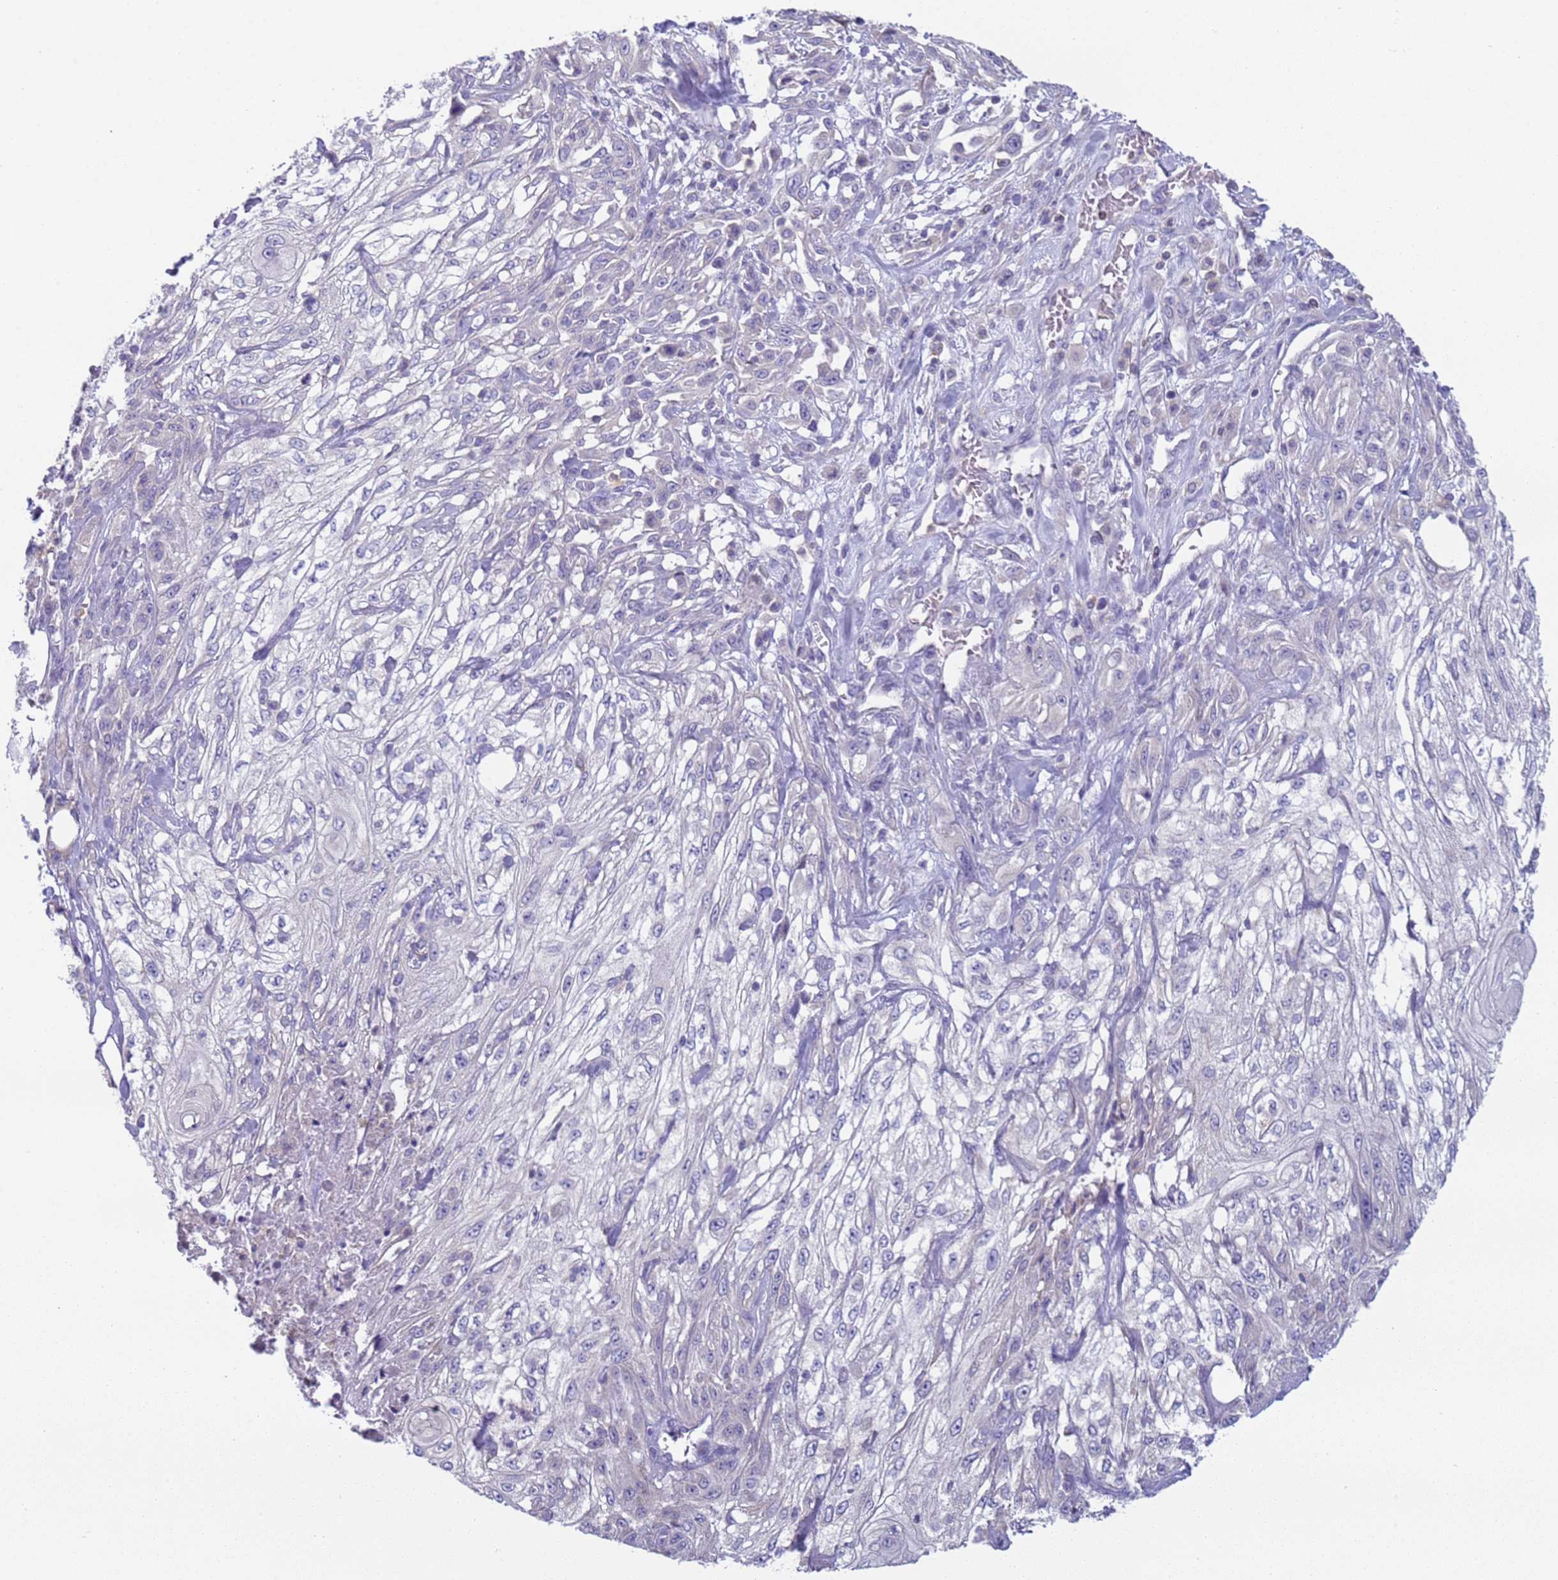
{"staining": {"intensity": "negative", "quantity": "none", "location": "none"}, "tissue": "skin cancer", "cell_type": "Tumor cells", "image_type": "cancer", "snomed": [{"axis": "morphology", "description": "Squamous cell carcinoma, NOS"}, {"axis": "morphology", "description": "Squamous cell carcinoma, metastatic, NOS"}, {"axis": "topography", "description": "Skin"}, {"axis": "topography", "description": "Lymph node"}], "caption": "DAB (3,3'-diaminobenzidine) immunohistochemical staining of human metastatic squamous cell carcinoma (skin) exhibits no significant positivity in tumor cells.", "gene": "CR1", "patient": {"sex": "male", "age": 75}}